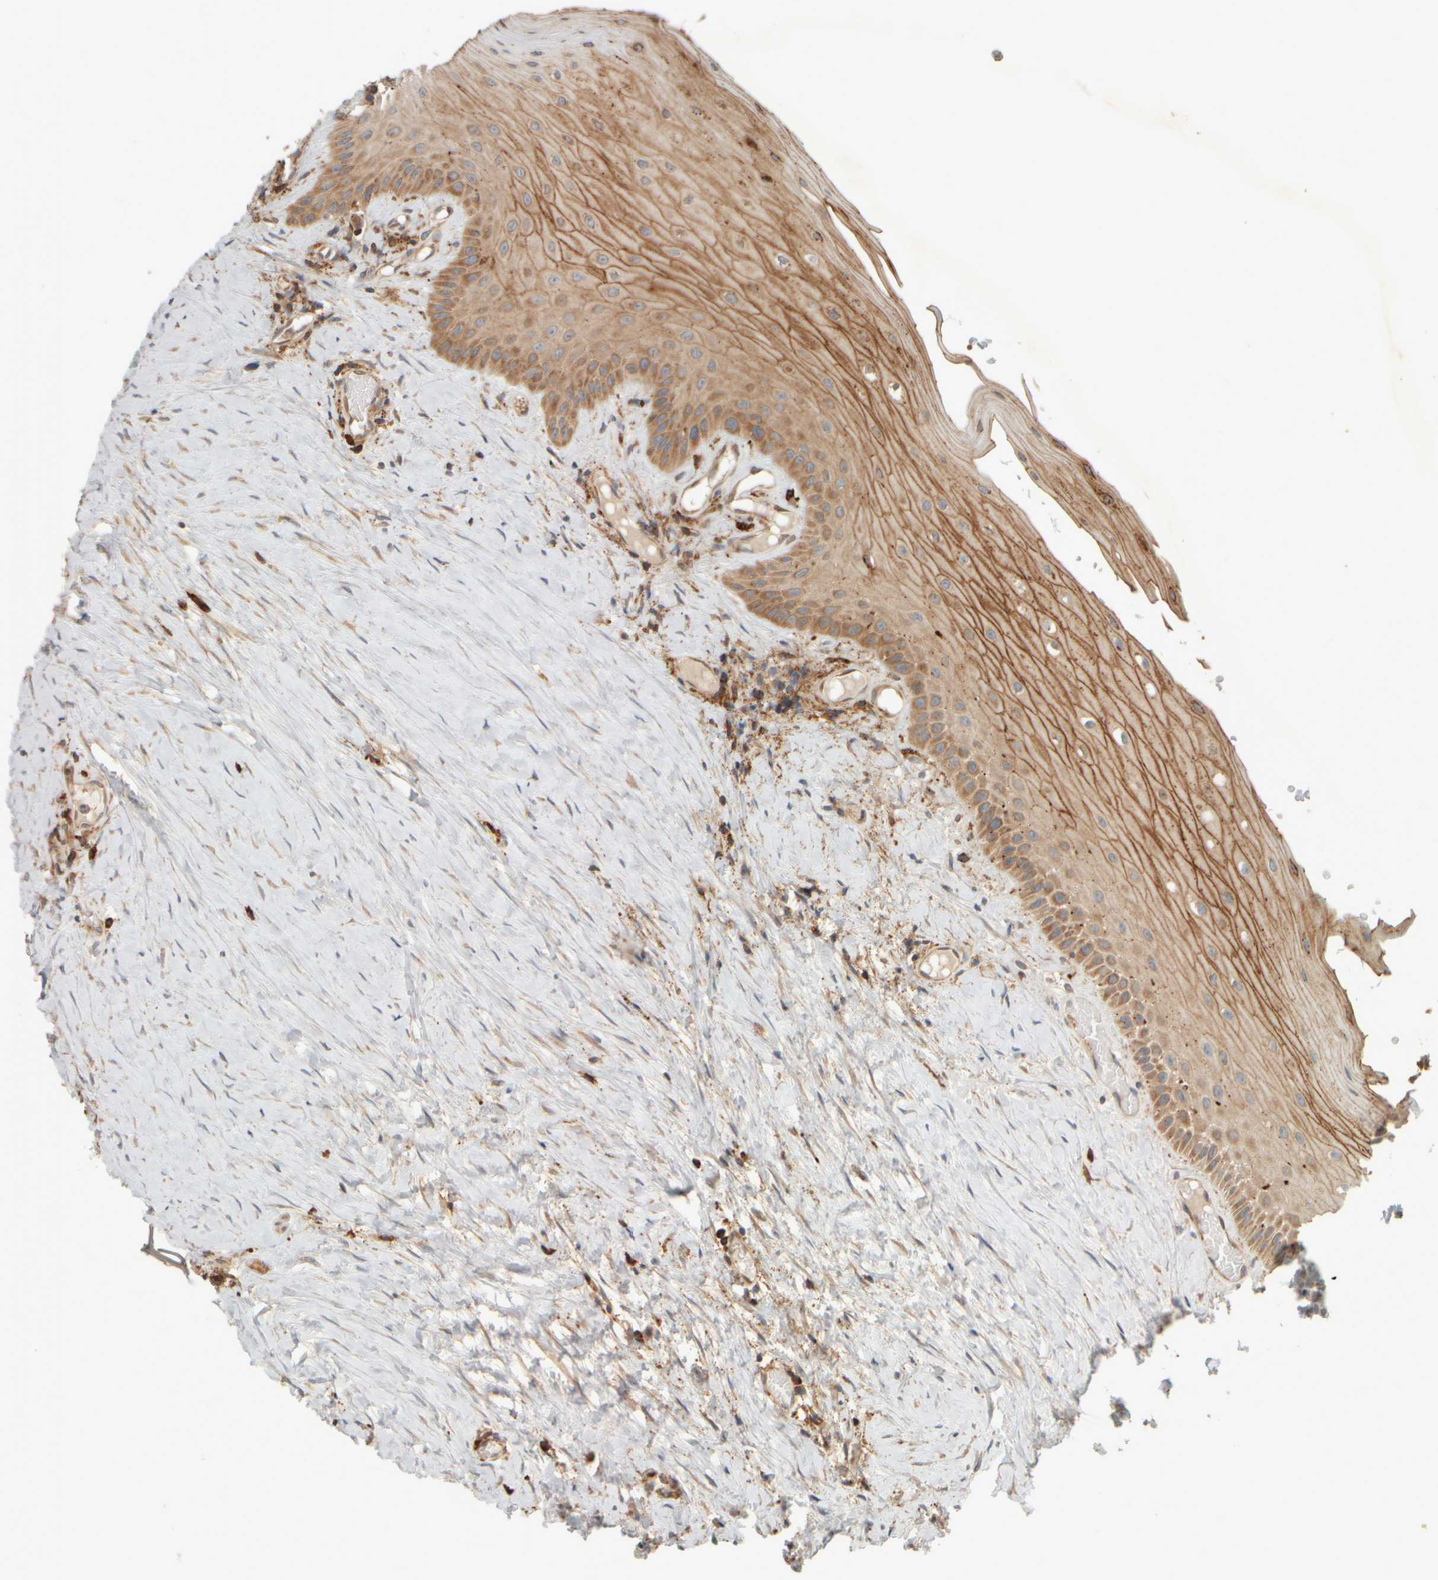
{"staining": {"intensity": "strong", "quantity": ">75%", "location": "cytoplasmic/membranous"}, "tissue": "oral mucosa", "cell_type": "Squamous epithelial cells", "image_type": "normal", "snomed": [{"axis": "morphology", "description": "Normal tissue, NOS"}, {"axis": "topography", "description": "Skeletal muscle"}, {"axis": "topography", "description": "Oral tissue"}, {"axis": "topography", "description": "Peripheral nerve tissue"}], "caption": "Protein expression analysis of normal oral mucosa displays strong cytoplasmic/membranous positivity in approximately >75% of squamous epithelial cells. Nuclei are stained in blue.", "gene": "EIF2B3", "patient": {"sex": "female", "age": 84}}